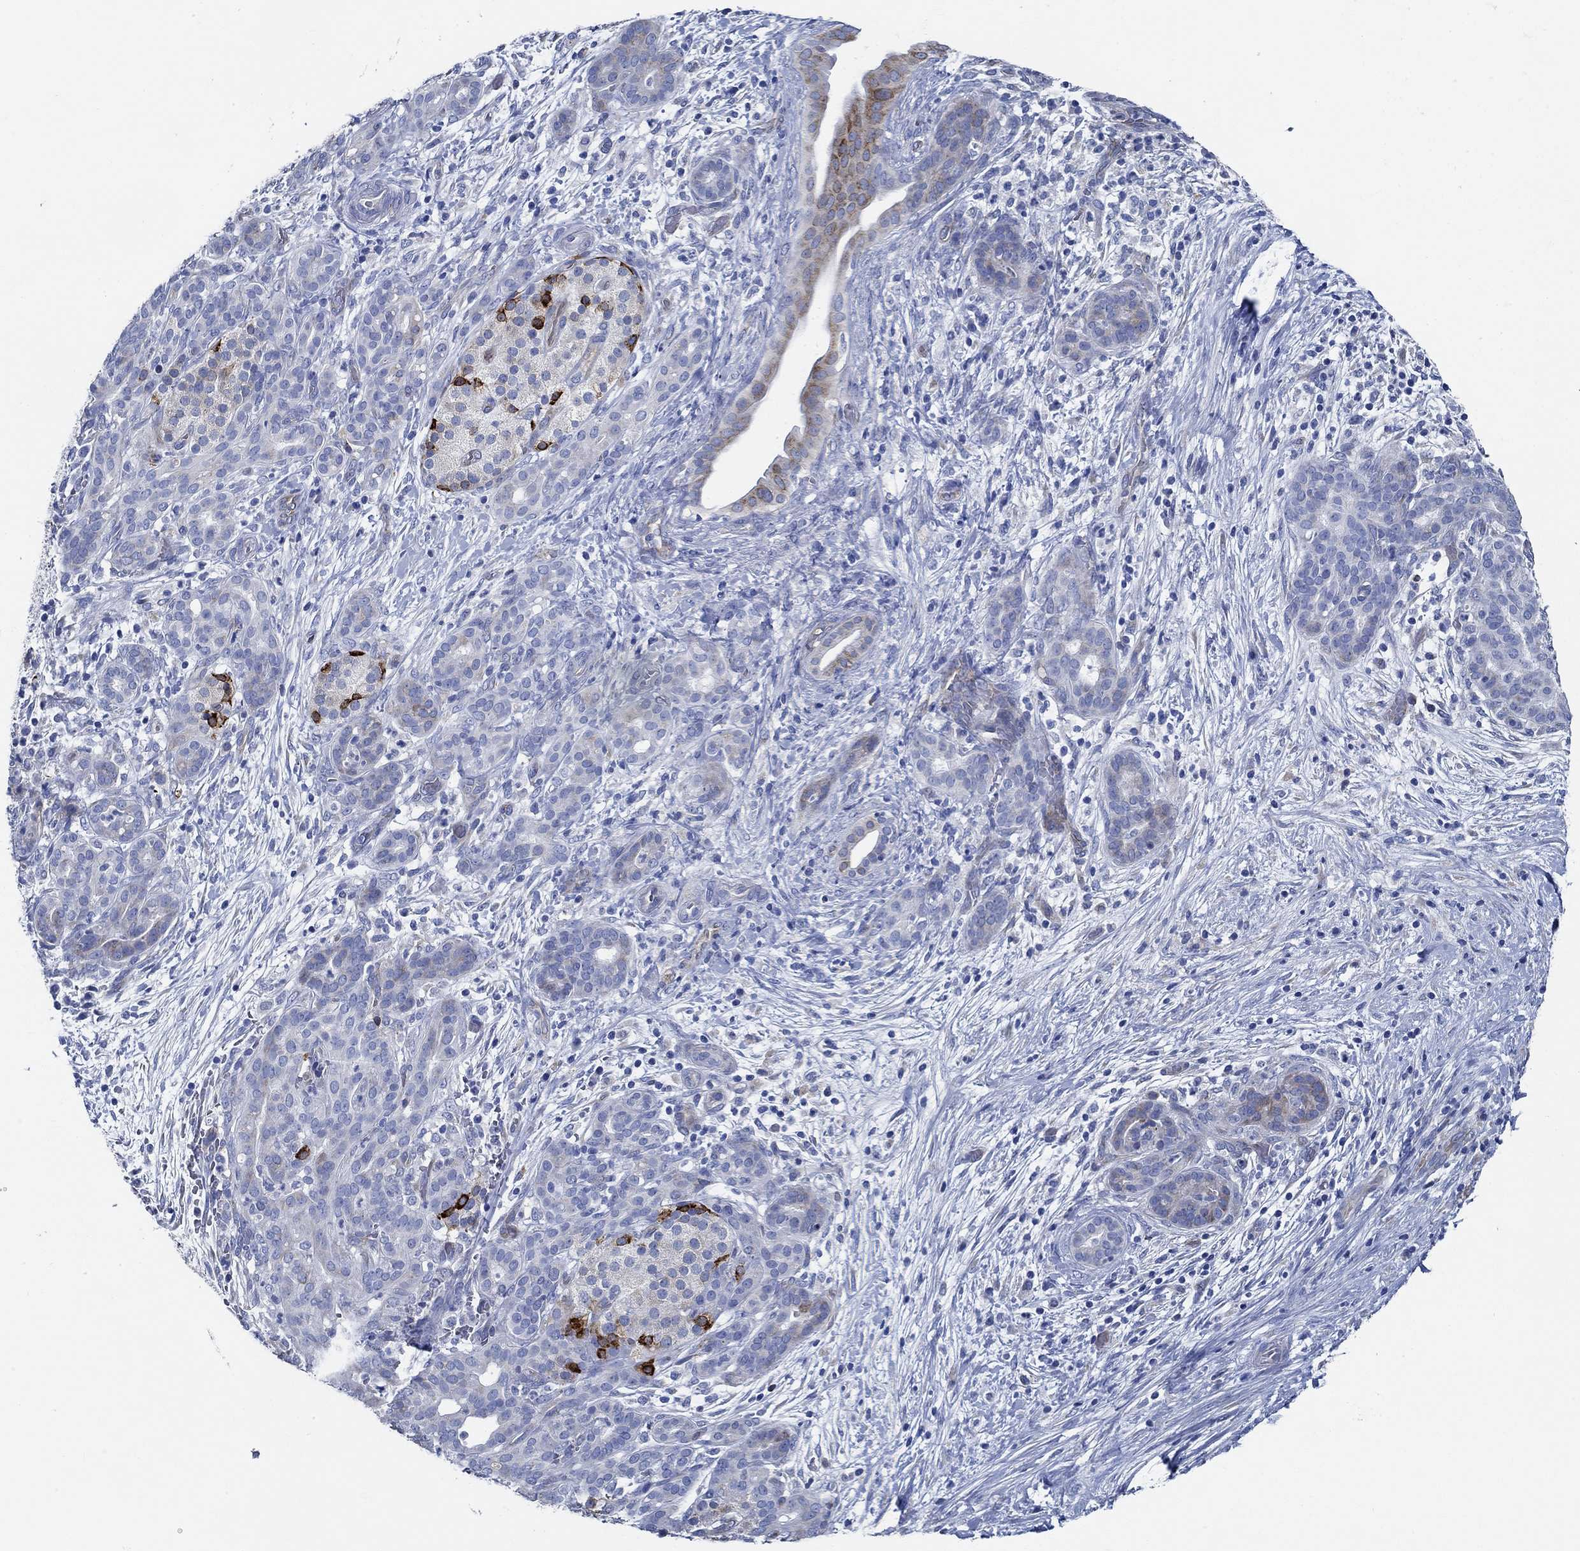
{"staining": {"intensity": "strong", "quantity": "25%-75%", "location": "cytoplasmic/membranous"}, "tissue": "pancreatic cancer", "cell_type": "Tumor cells", "image_type": "cancer", "snomed": [{"axis": "morphology", "description": "Adenocarcinoma, NOS"}, {"axis": "topography", "description": "Pancreas"}], "caption": "Tumor cells reveal strong cytoplasmic/membranous positivity in approximately 25%-75% of cells in pancreatic cancer (adenocarcinoma). The protein is shown in brown color, while the nuclei are stained blue.", "gene": "HECW2", "patient": {"sex": "male", "age": 44}}